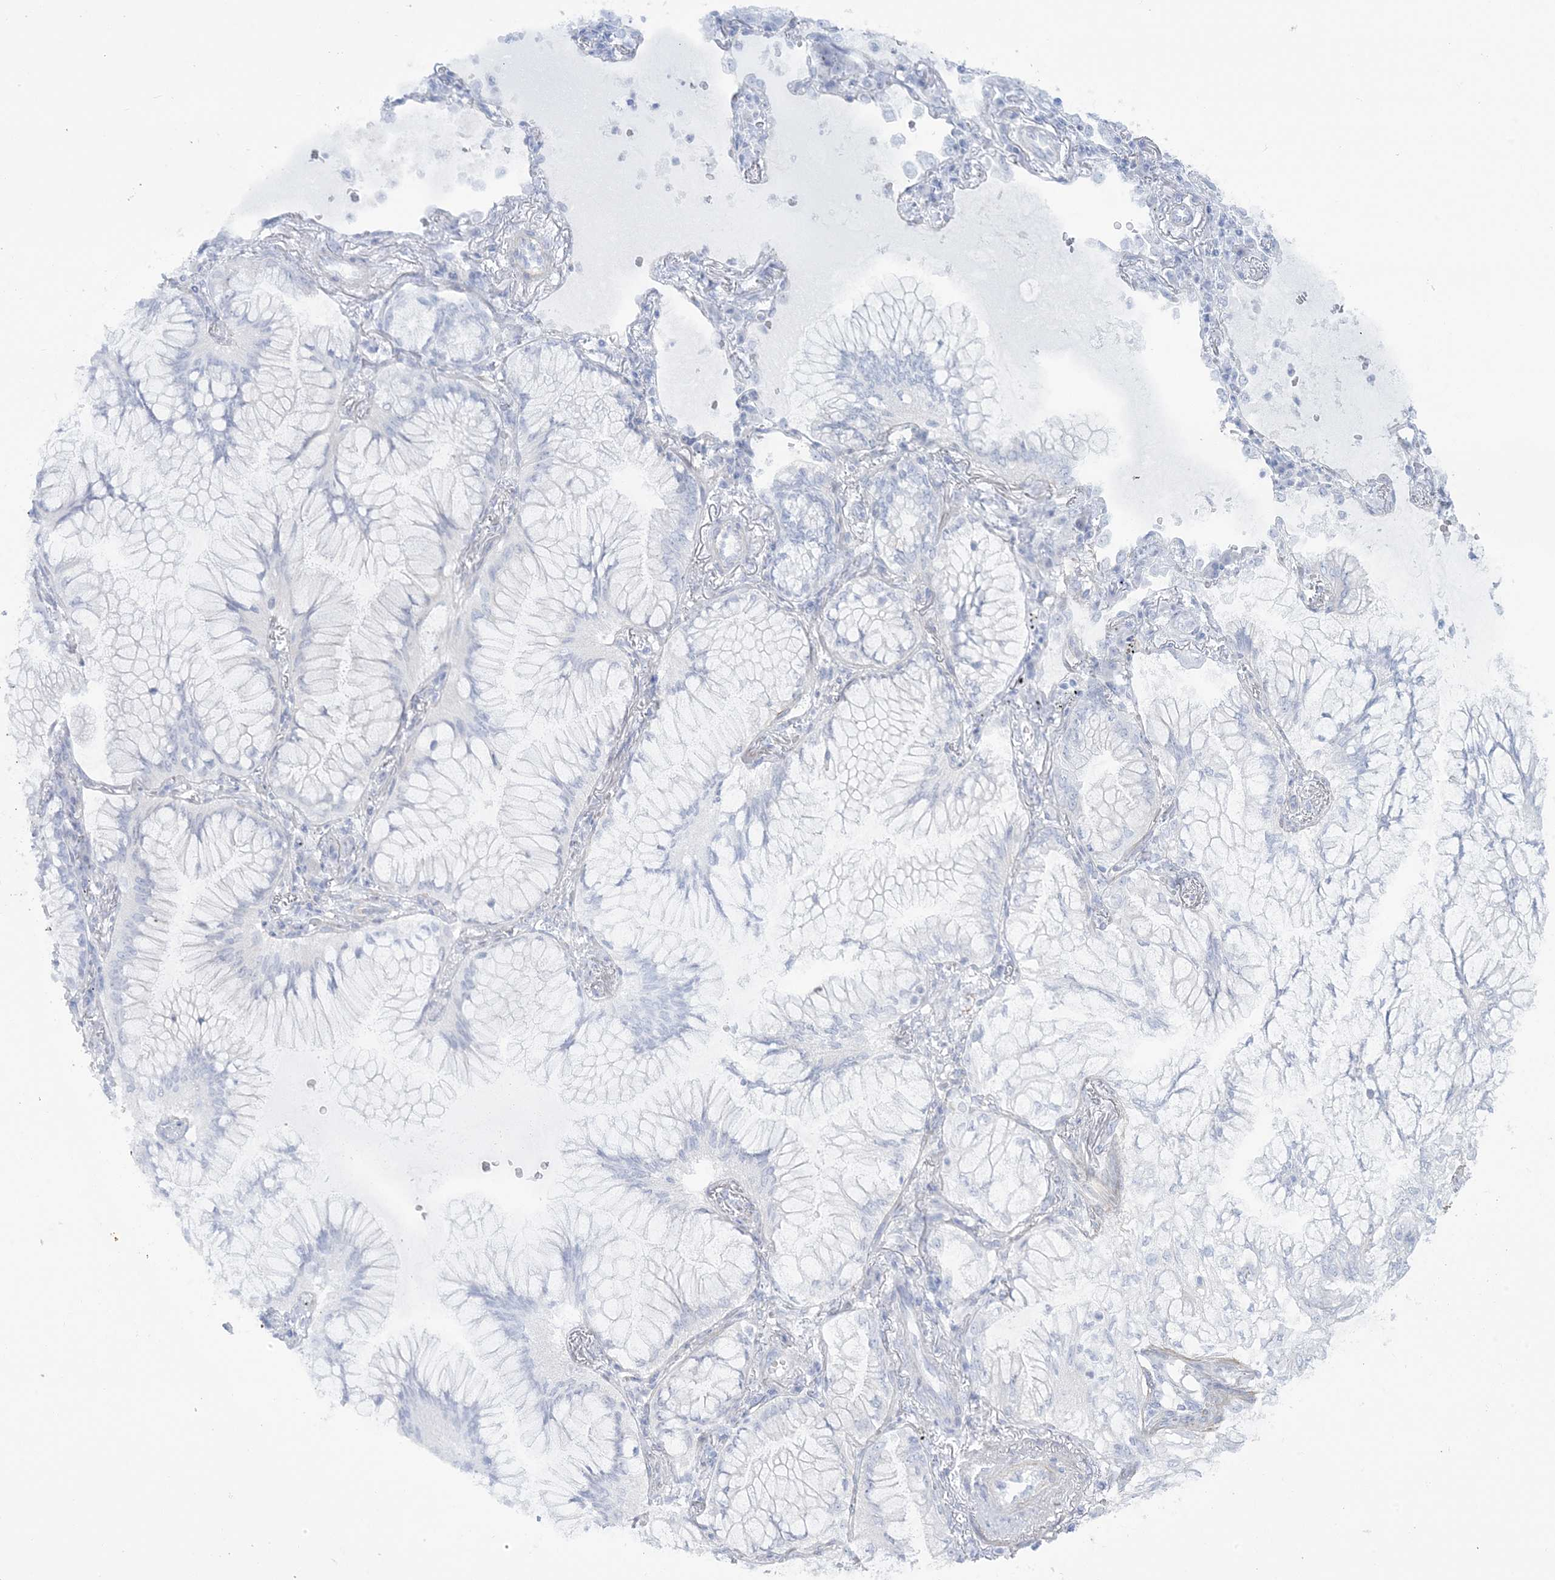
{"staining": {"intensity": "negative", "quantity": "none", "location": "none"}, "tissue": "lung cancer", "cell_type": "Tumor cells", "image_type": "cancer", "snomed": [{"axis": "morphology", "description": "Adenocarcinoma, NOS"}, {"axis": "topography", "description": "Lung"}], "caption": "DAB (3,3'-diaminobenzidine) immunohistochemical staining of human adenocarcinoma (lung) reveals no significant staining in tumor cells. (Stains: DAB immunohistochemistry (IHC) with hematoxylin counter stain, Microscopy: brightfield microscopy at high magnification).", "gene": "AGXT", "patient": {"sex": "female", "age": 70}}